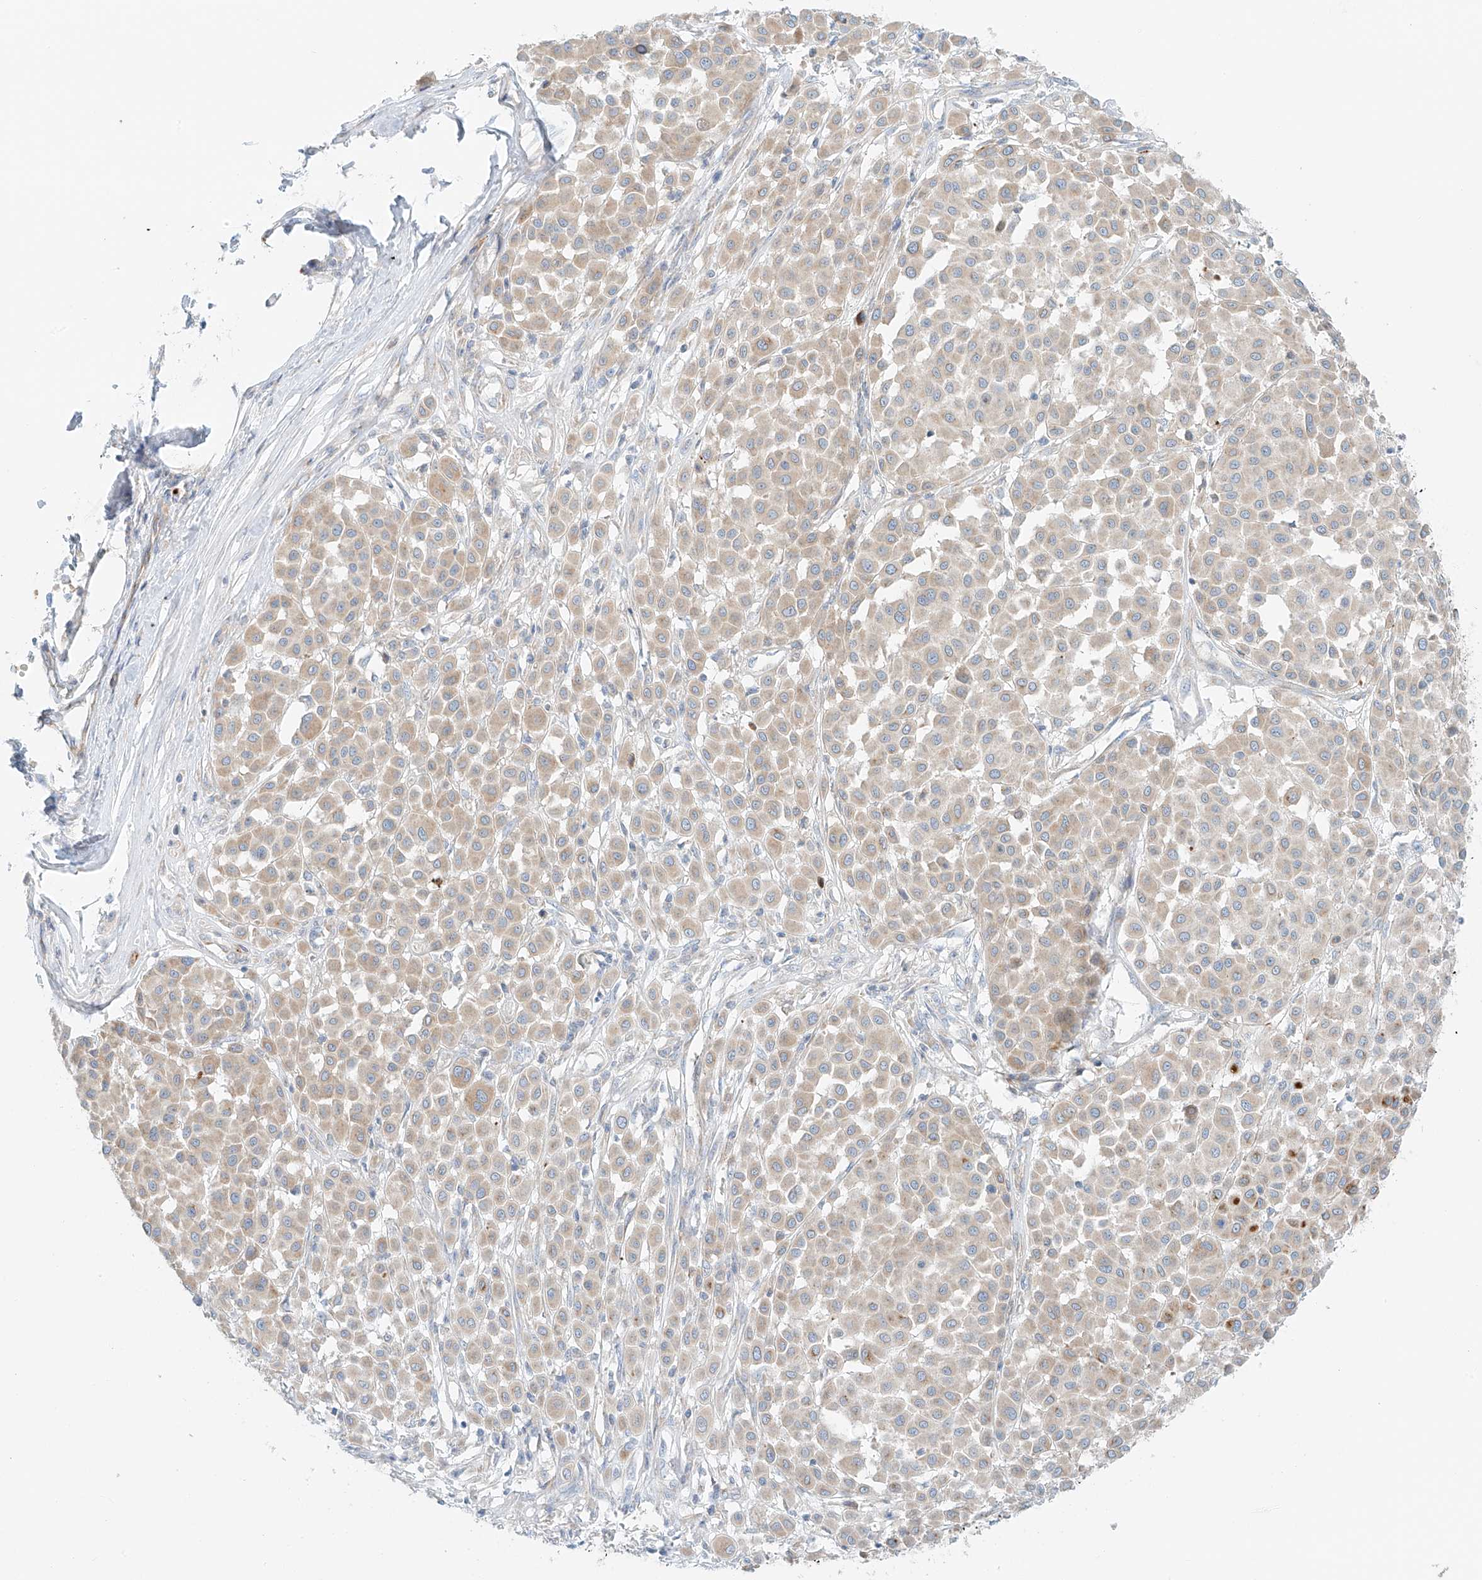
{"staining": {"intensity": "weak", "quantity": "<25%", "location": "cytoplasmic/membranous"}, "tissue": "melanoma", "cell_type": "Tumor cells", "image_type": "cancer", "snomed": [{"axis": "morphology", "description": "Malignant melanoma, Metastatic site"}, {"axis": "topography", "description": "Soft tissue"}], "caption": "Malignant melanoma (metastatic site) stained for a protein using immunohistochemistry displays no positivity tumor cells.", "gene": "EIPR1", "patient": {"sex": "male", "age": 41}}